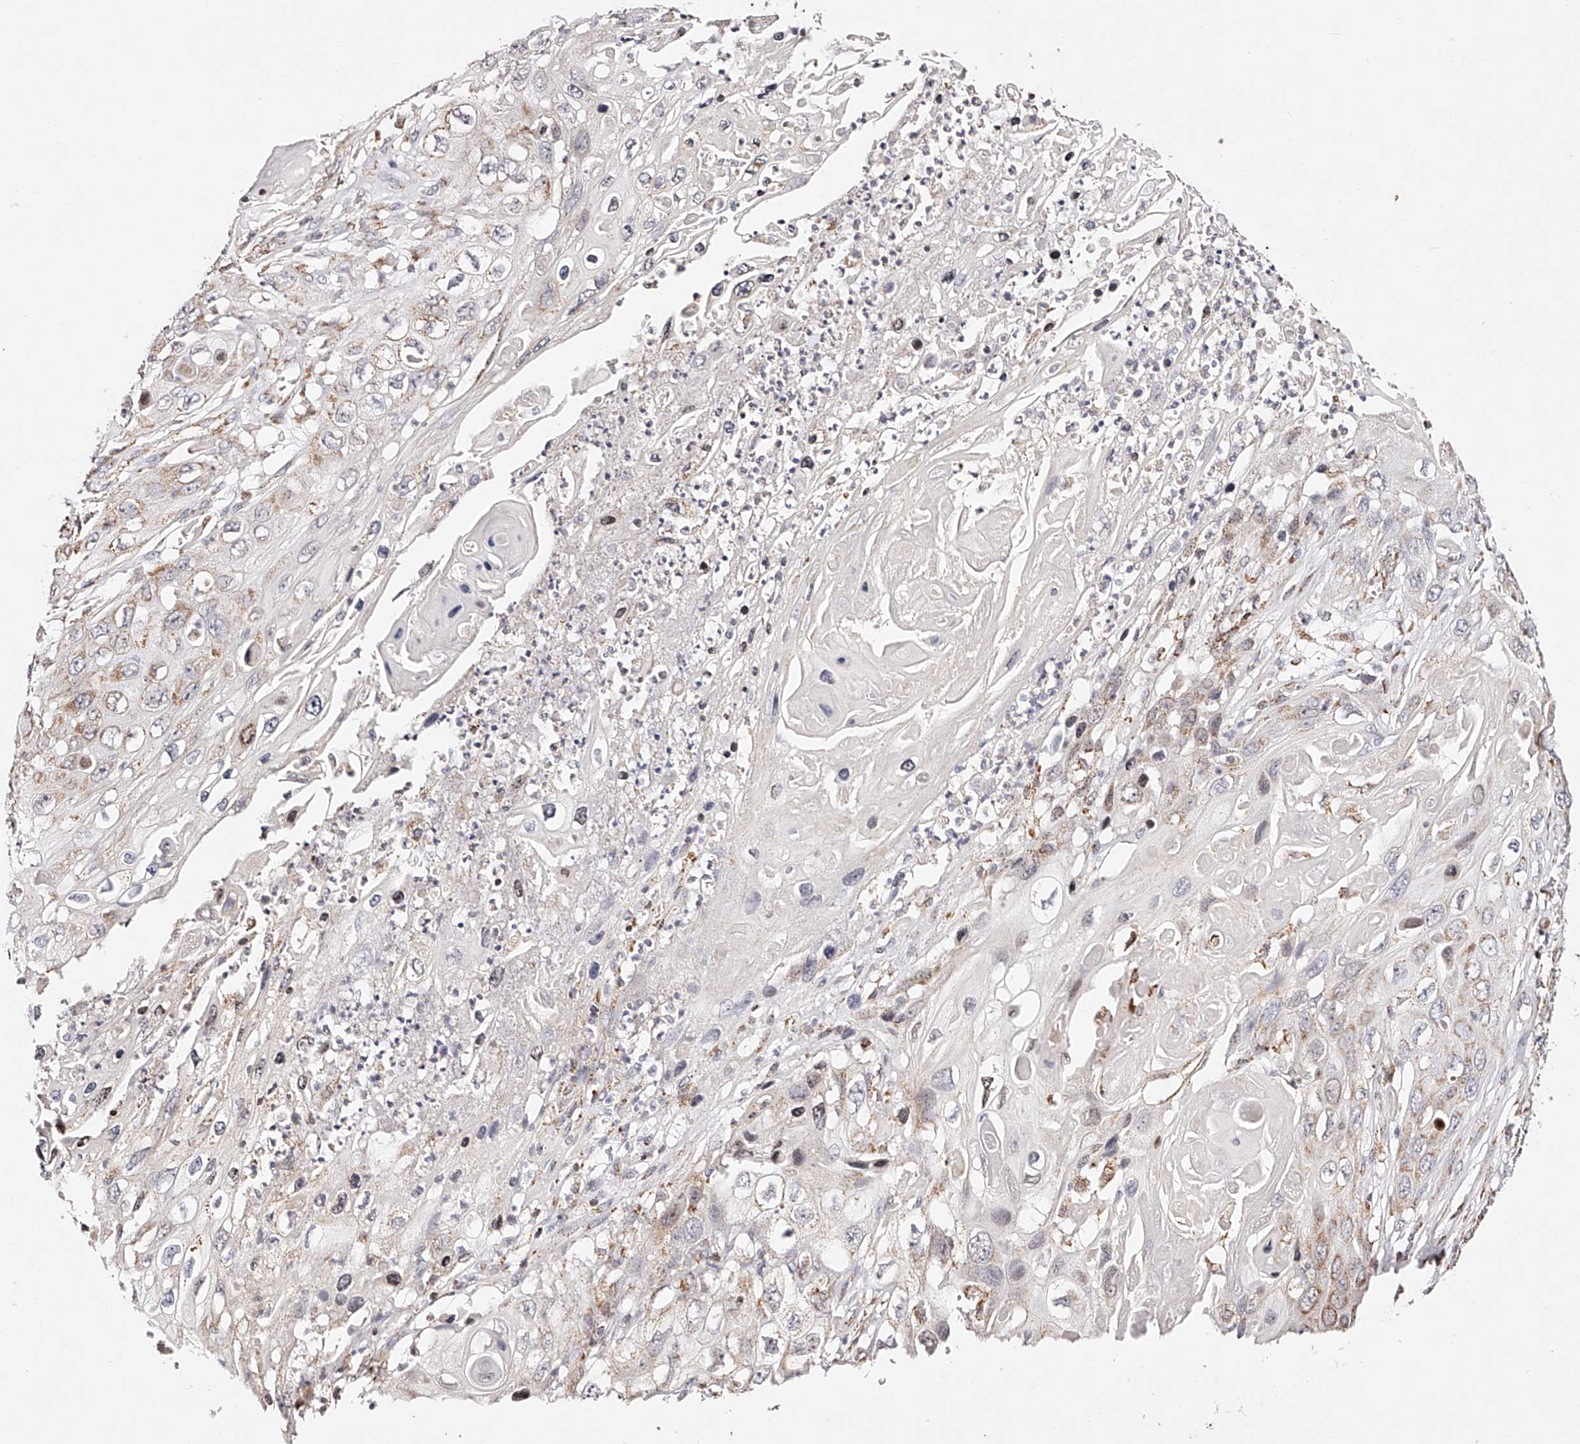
{"staining": {"intensity": "moderate", "quantity": "25%-75%", "location": "cytoplasmic/membranous"}, "tissue": "skin cancer", "cell_type": "Tumor cells", "image_type": "cancer", "snomed": [{"axis": "morphology", "description": "Squamous cell carcinoma, NOS"}, {"axis": "topography", "description": "Skin"}], "caption": "Protein expression analysis of skin squamous cell carcinoma demonstrates moderate cytoplasmic/membranous staining in about 25%-75% of tumor cells.", "gene": "NDUFV3", "patient": {"sex": "male", "age": 55}}